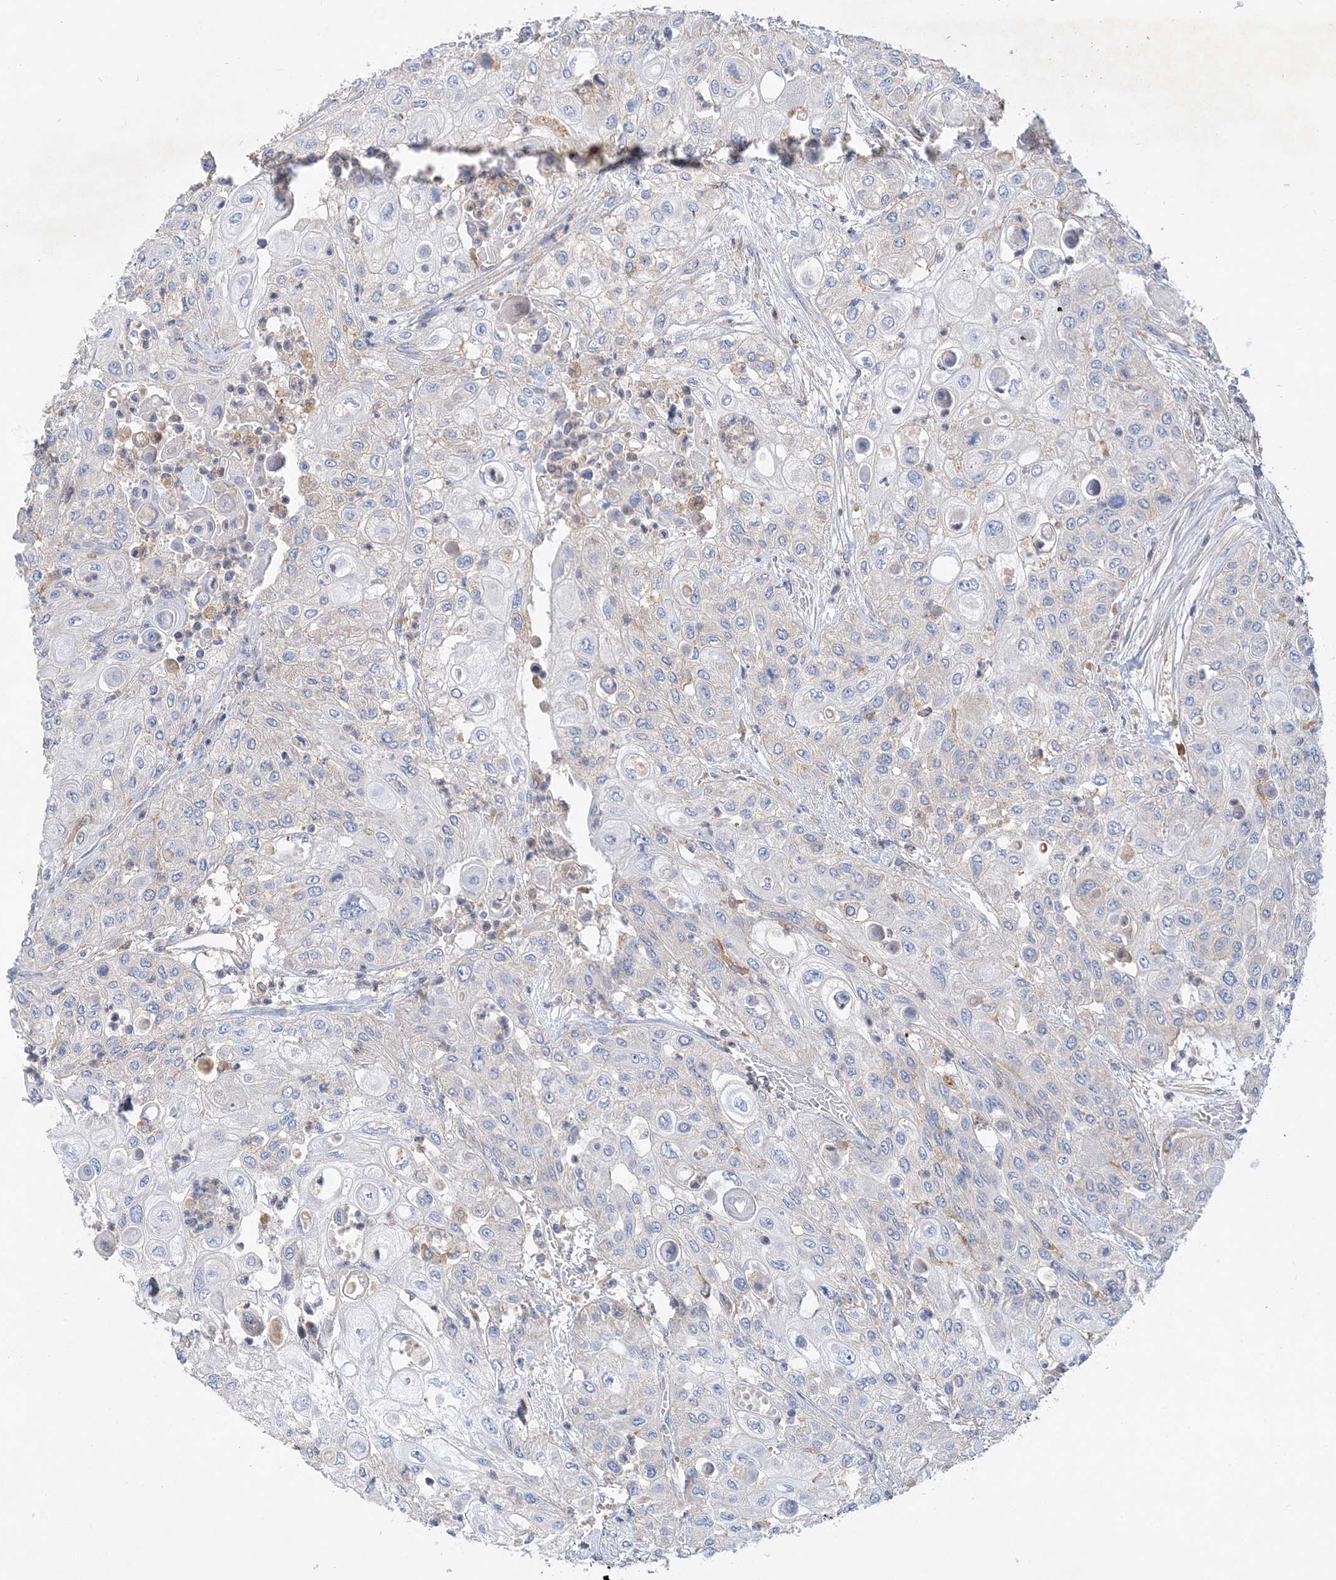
{"staining": {"intensity": "negative", "quantity": "none", "location": "none"}, "tissue": "urothelial cancer", "cell_type": "Tumor cells", "image_type": "cancer", "snomed": [{"axis": "morphology", "description": "Urothelial carcinoma, High grade"}, {"axis": "topography", "description": "Urinary bladder"}], "caption": "High magnification brightfield microscopy of urothelial cancer stained with DAB (brown) and counterstained with hematoxylin (blue): tumor cells show no significant positivity. (Brightfield microscopy of DAB (3,3'-diaminobenzidine) IHC at high magnification).", "gene": "GRINA", "patient": {"sex": "female", "age": 79}}